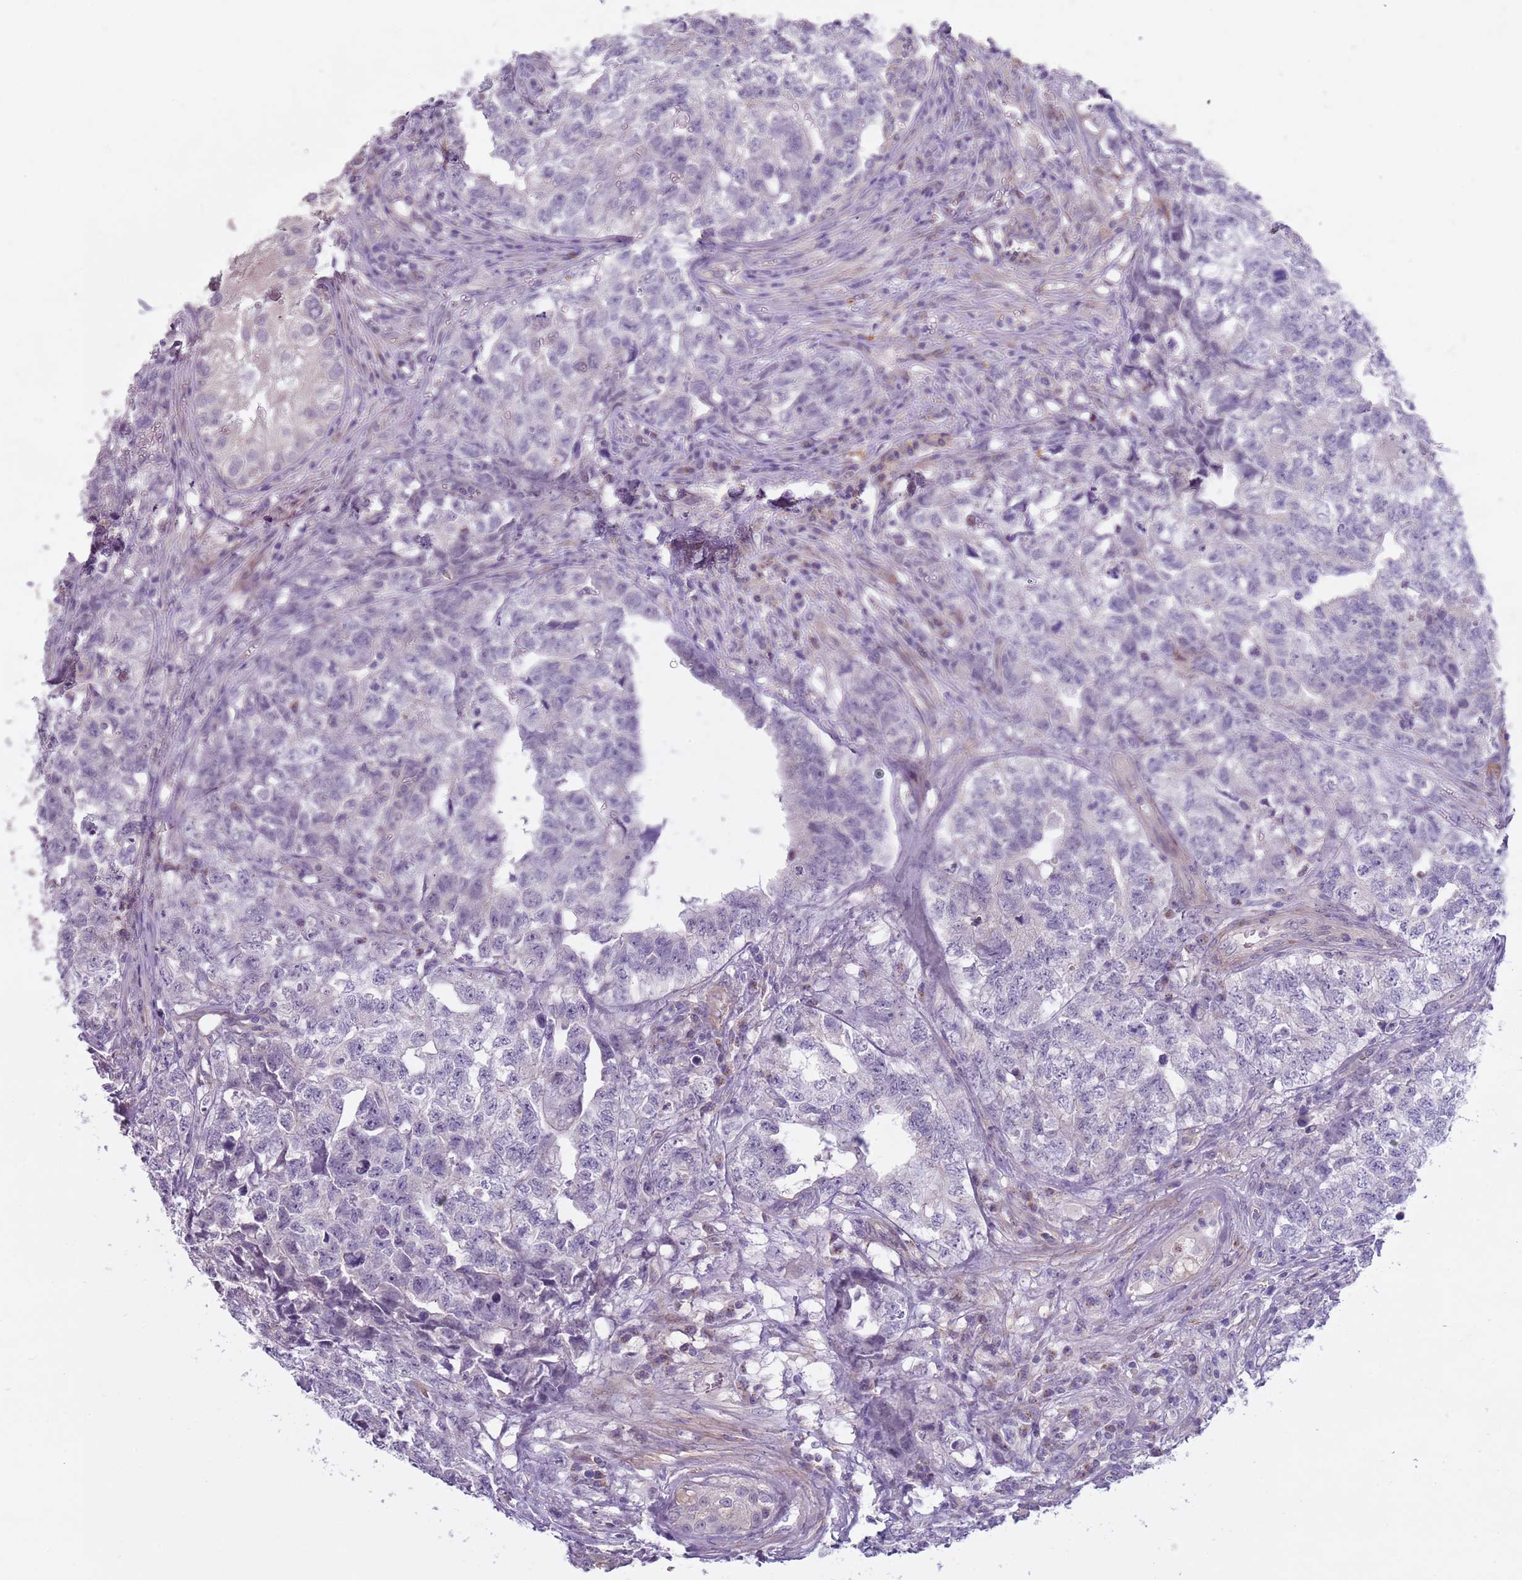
{"staining": {"intensity": "negative", "quantity": "none", "location": "none"}, "tissue": "testis cancer", "cell_type": "Tumor cells", "image_type": "cancer", "snomed": [{"axis": "morphology", "description": "Carcinoma, Embryonal, NOS"}, {"axis": "topography", "description": "Testis"}], "caption": "DAB immunohistochemical staining of human testis cancer exhibits no significant positivity in tumor cells.", "gene": "TINAGL1", "patient": {"sex": "male", "age": 31}}